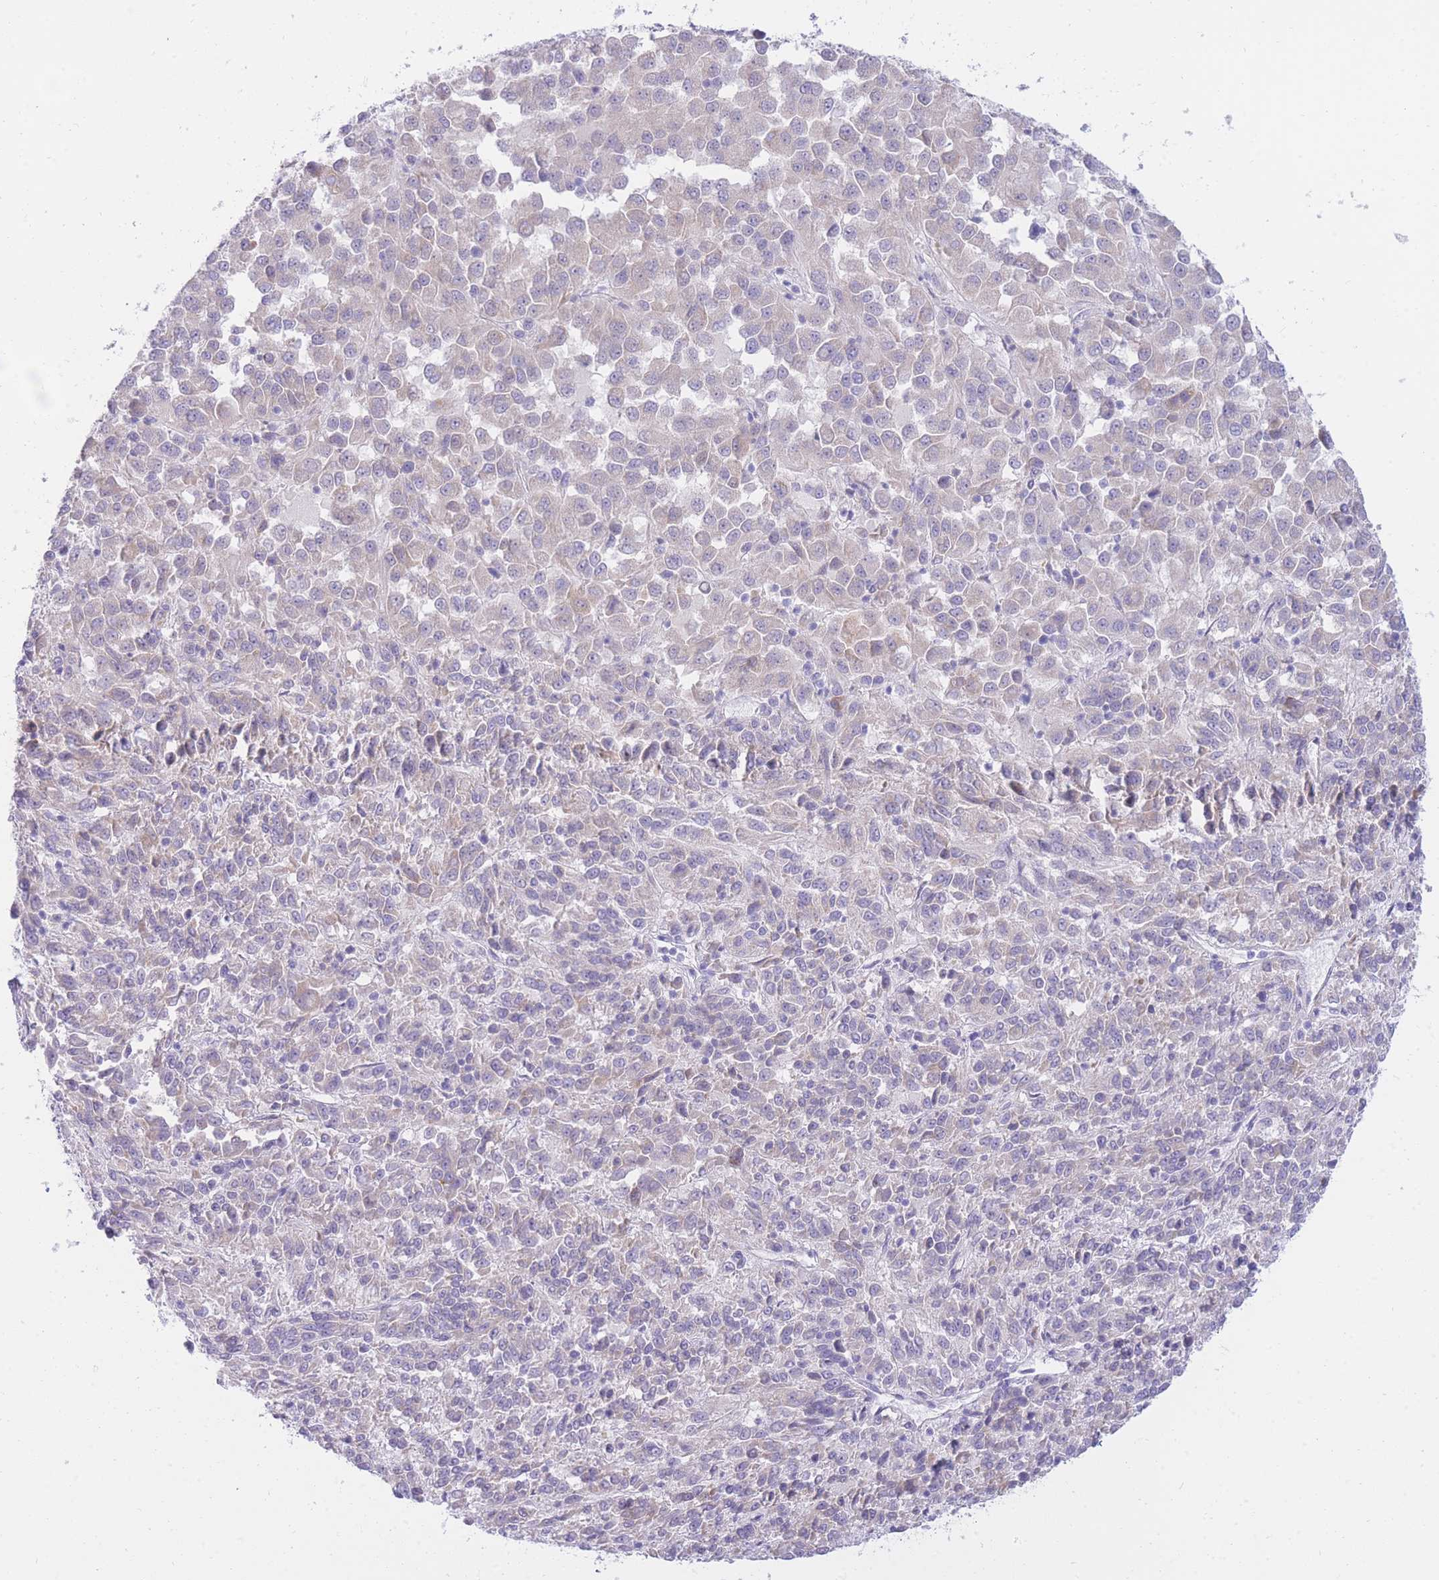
{"staining": {"intensity": "negative", "quantity": "none", "location": "none"}, "tissue": "melanoma", "cell_type": "Tumor cells", "image_type": "cancer", "snomed": [{"axis": "morphology", "description": "Malignant melanoma, Metastatic site"}, {"axis": "topography", "description": "Lung"}], "caption": "Immunohistochemical staining of melanoma exhibits no significant expression in tumor cells.", "gene": "SSUH2", "patient": {"sex": "male", "age": 64}}